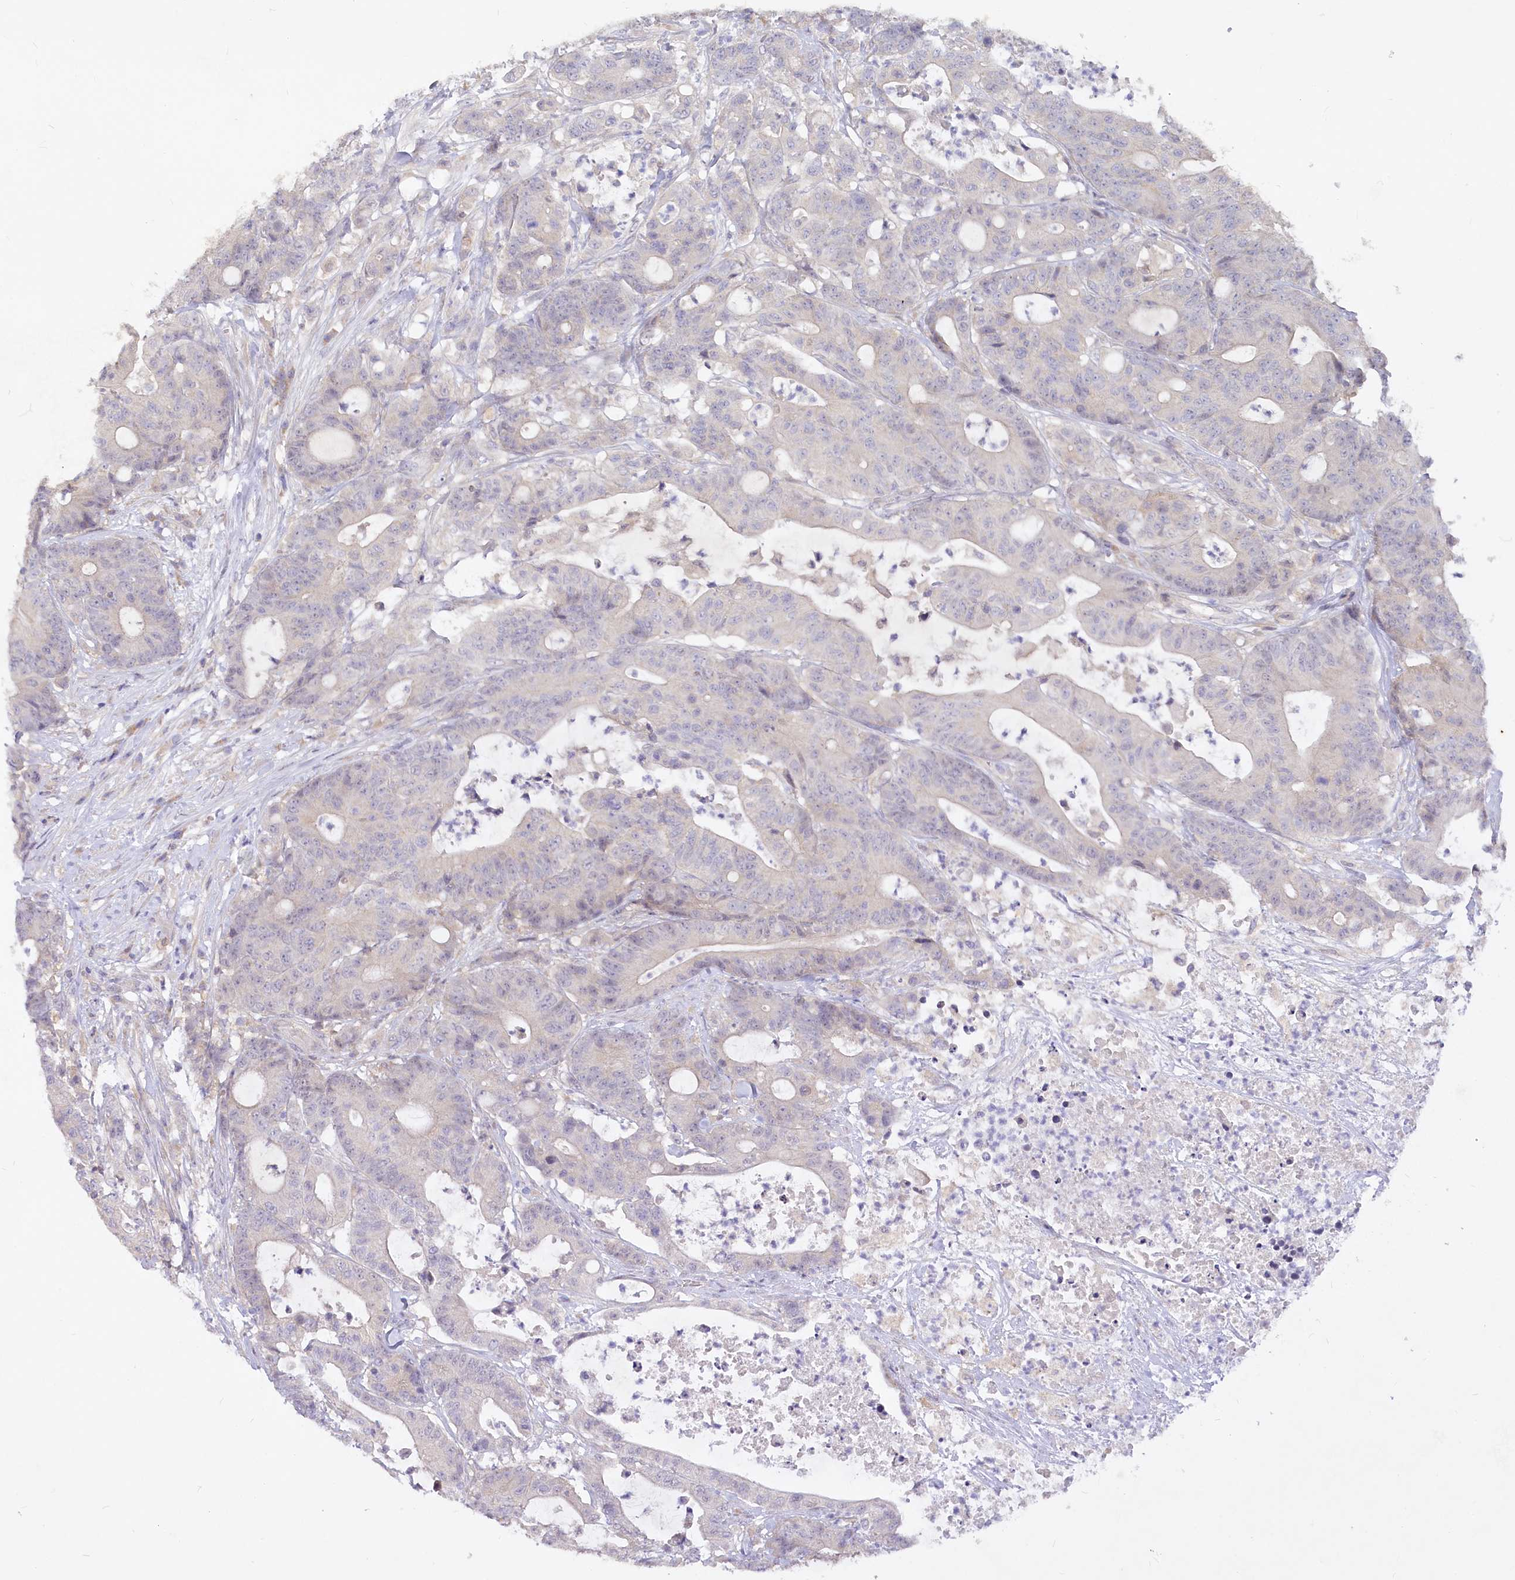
{"staining": {"intensity": "negative", "quantity": "none", "location": "none"}, "tissue": "colorectal cancer", "cell_type": "Tumor cells", "image_type": "cancer", "snomed": [{"axis": "morphology", "description": "Adenocarcinoma, NOS"}, {"axis": "topography", "description": "Colon"}], "caption": "An immunohistochemistry (IHC) micrograph of colorectal adenocarcinoma is shown. There is no staining in tumor cells of colorectal adenocarcinoma.", "gene": "EFHC2", "patient": {"sex": "female", "age": 84}}